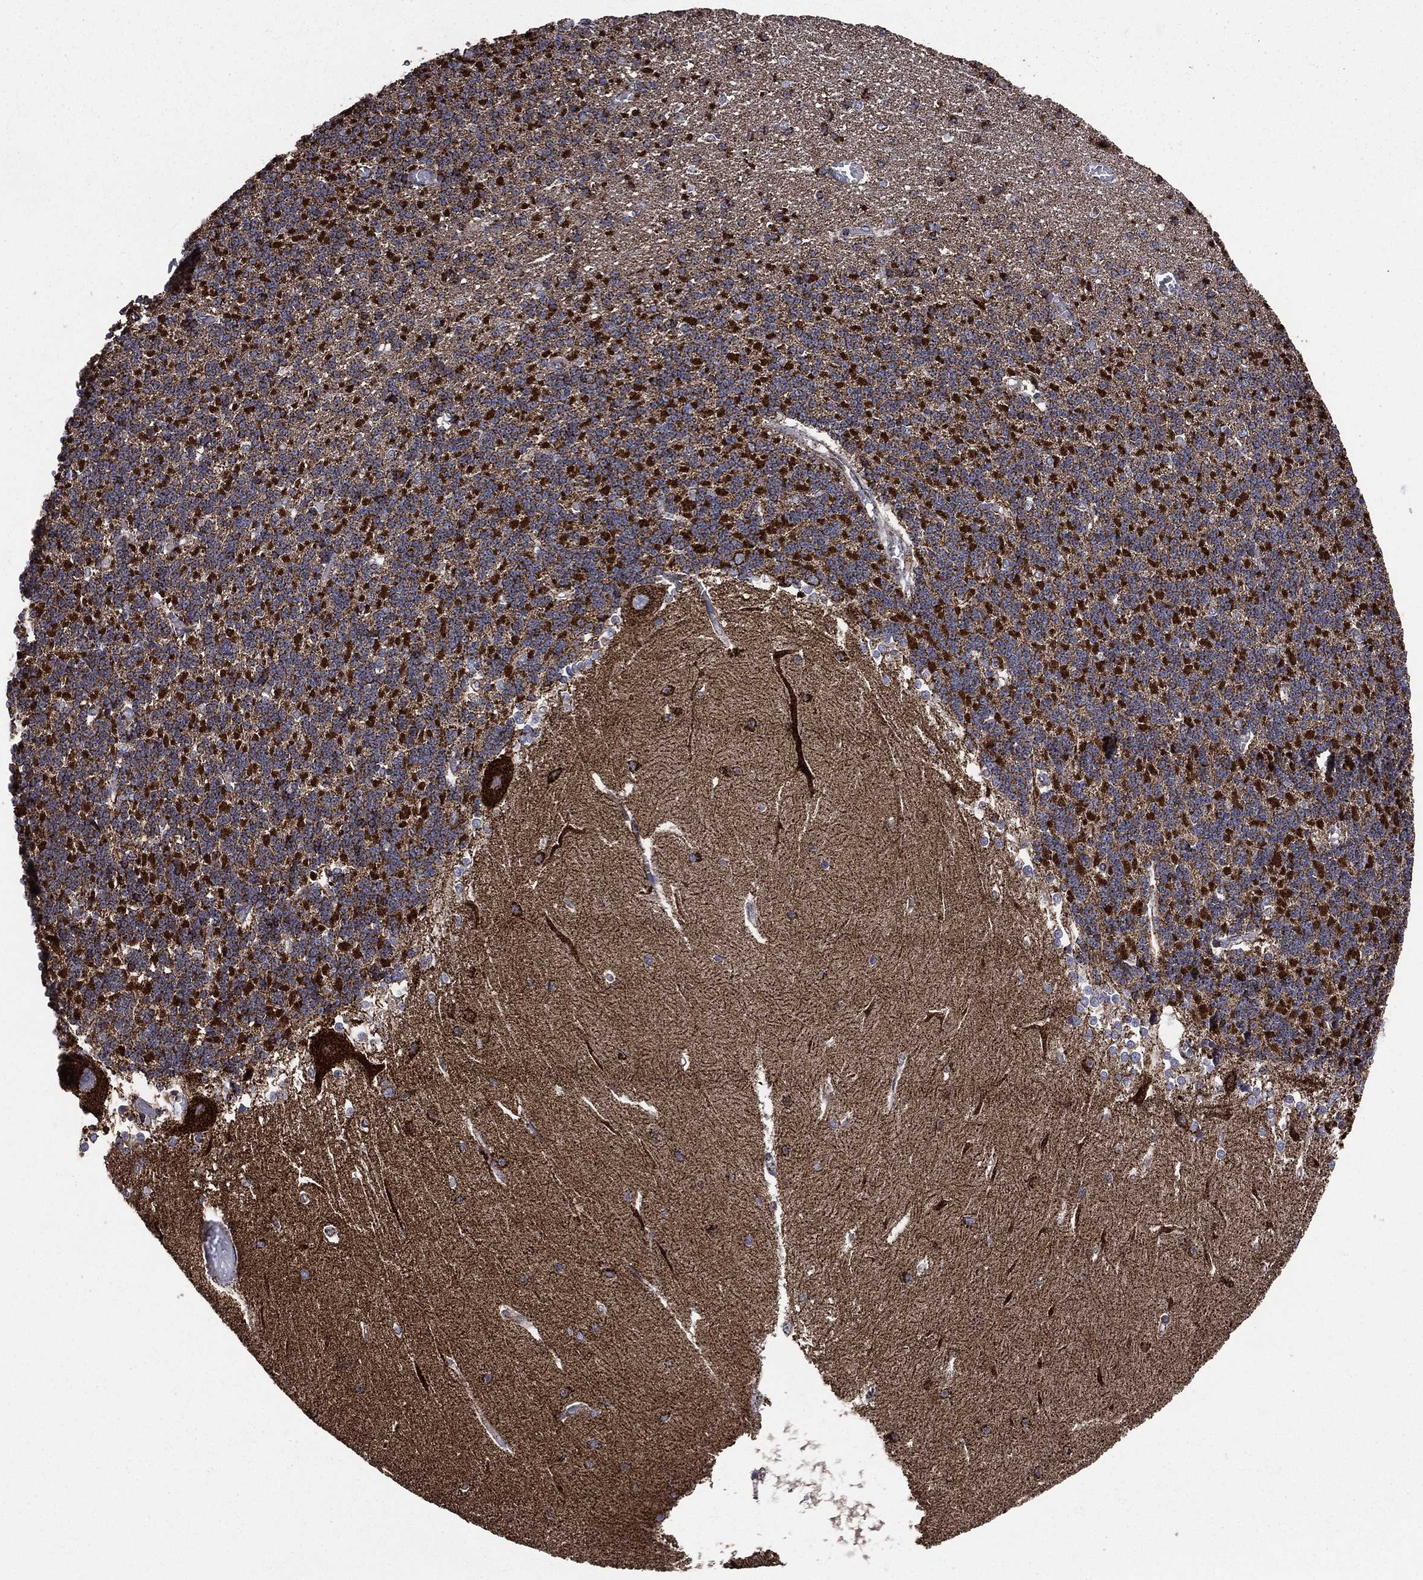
{"staining": {"intensity": "strong", "quantity": ">75%", "location": "cytoplasmic/membranous"}, "tissue": "cerebellum", "cell_type": "Cells in granular layer", "image_type": "normal", "snomed": [{"axis": "morphology", "description": "Normal tissue, NOS"}, {"axis": "topography", "description": "Cerebellum"}], "caption": "A high-resolution histopathology image shows immunohistochemistry staining of benign cerebellum, which displays strong cytoplasmic/membranous staining in about >75% of cells in granular layer.", "gene": "GOT2", "patient": {"sex": "male", "age": 37}}